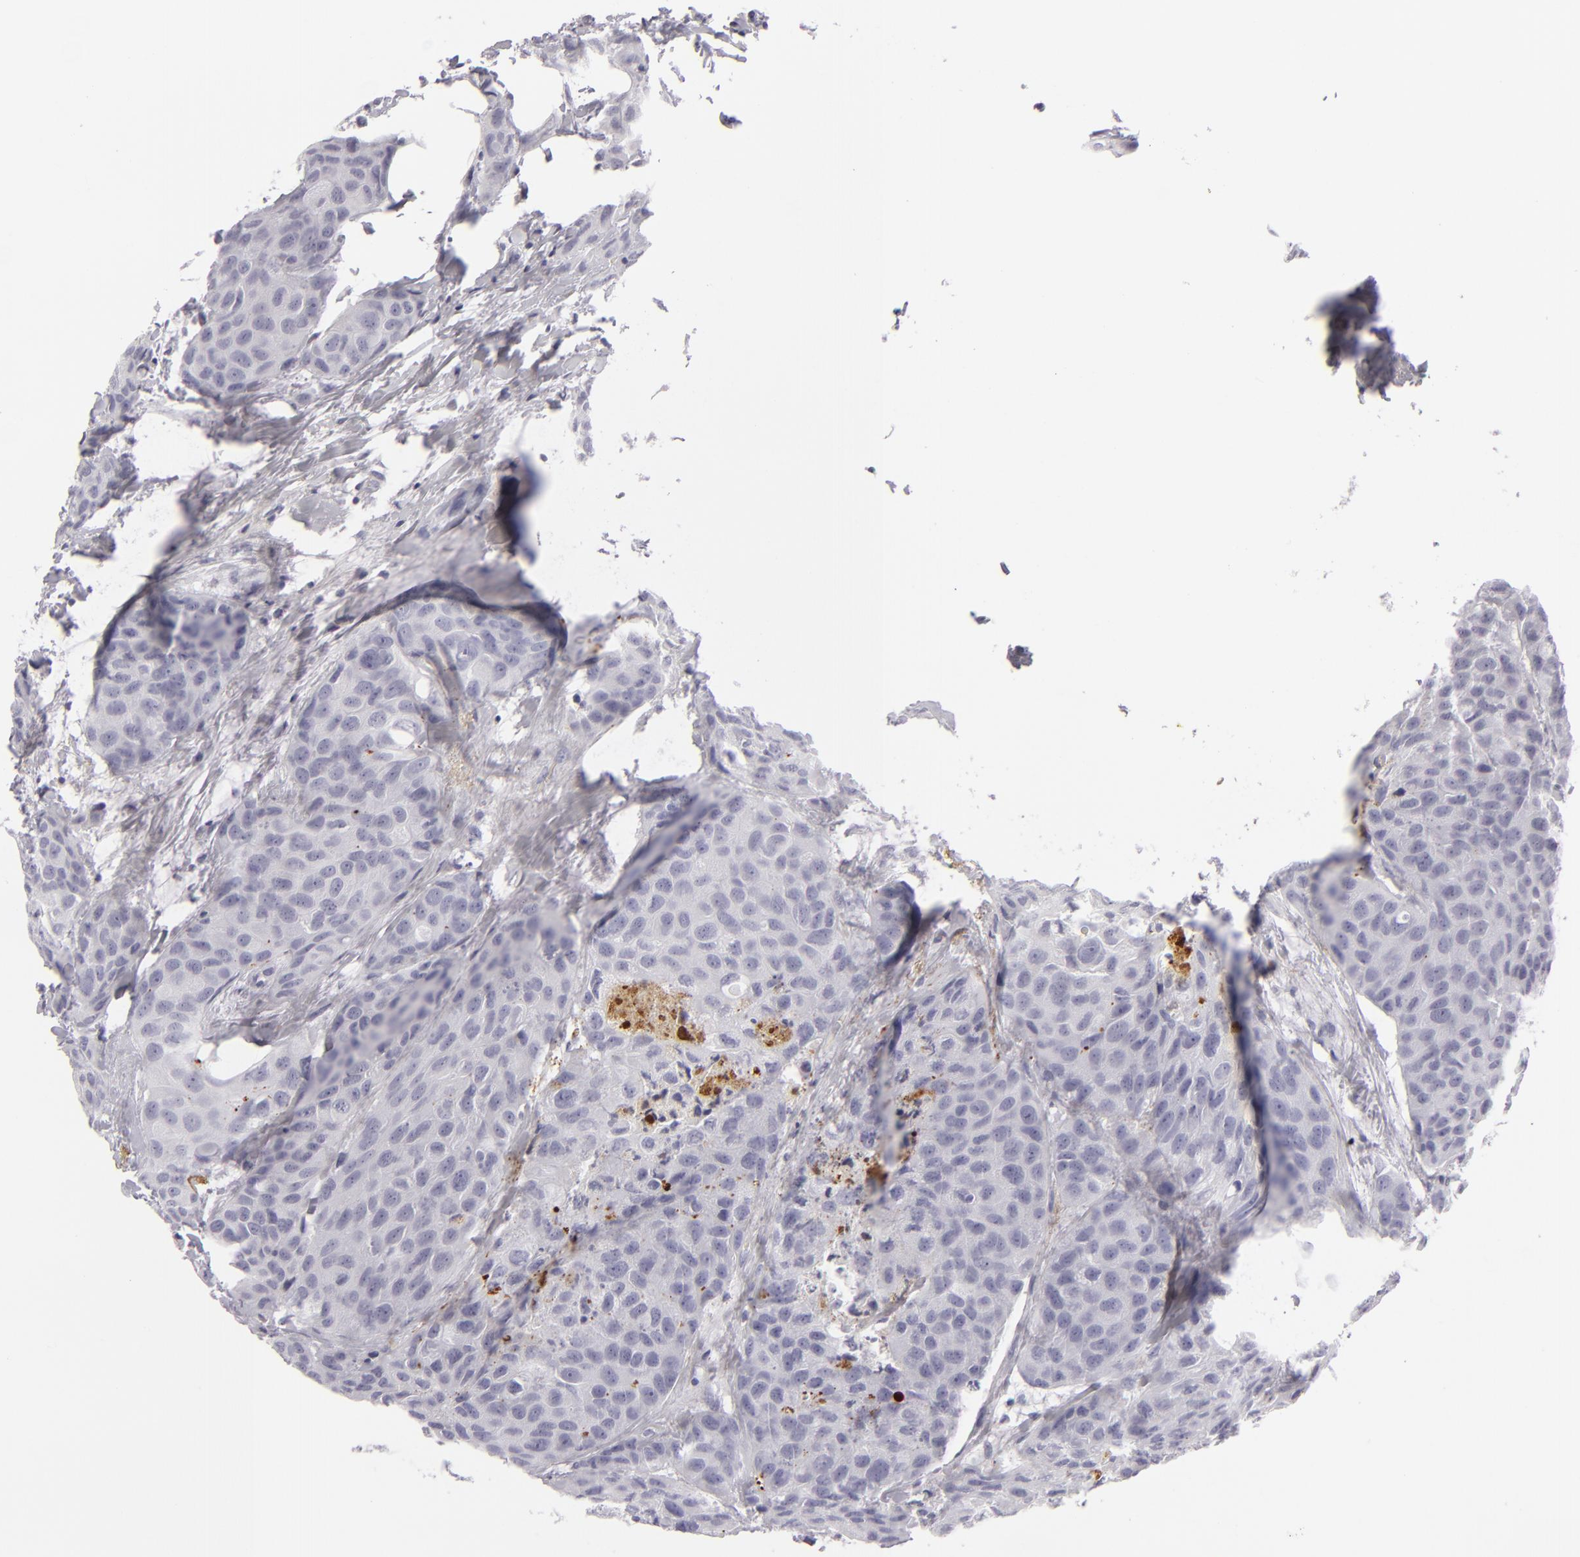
{"staining": {"intensity": "negative", "quantity": "none", "location": "none"}, "tissue": "breast cancer", "cell_type": "Tumor cells", "image_type": "cancer", "snomed": [{"axis": "morphology", "description": "Duct carcinoma"}, {"axis": "topography", "description": "Breast"}], "caption": "Tumor cells are negative for protein expression in human breast infiltrating ductal carcinoma.", "gene": "C9", "patient": {"sex": "female", "age": 68}}